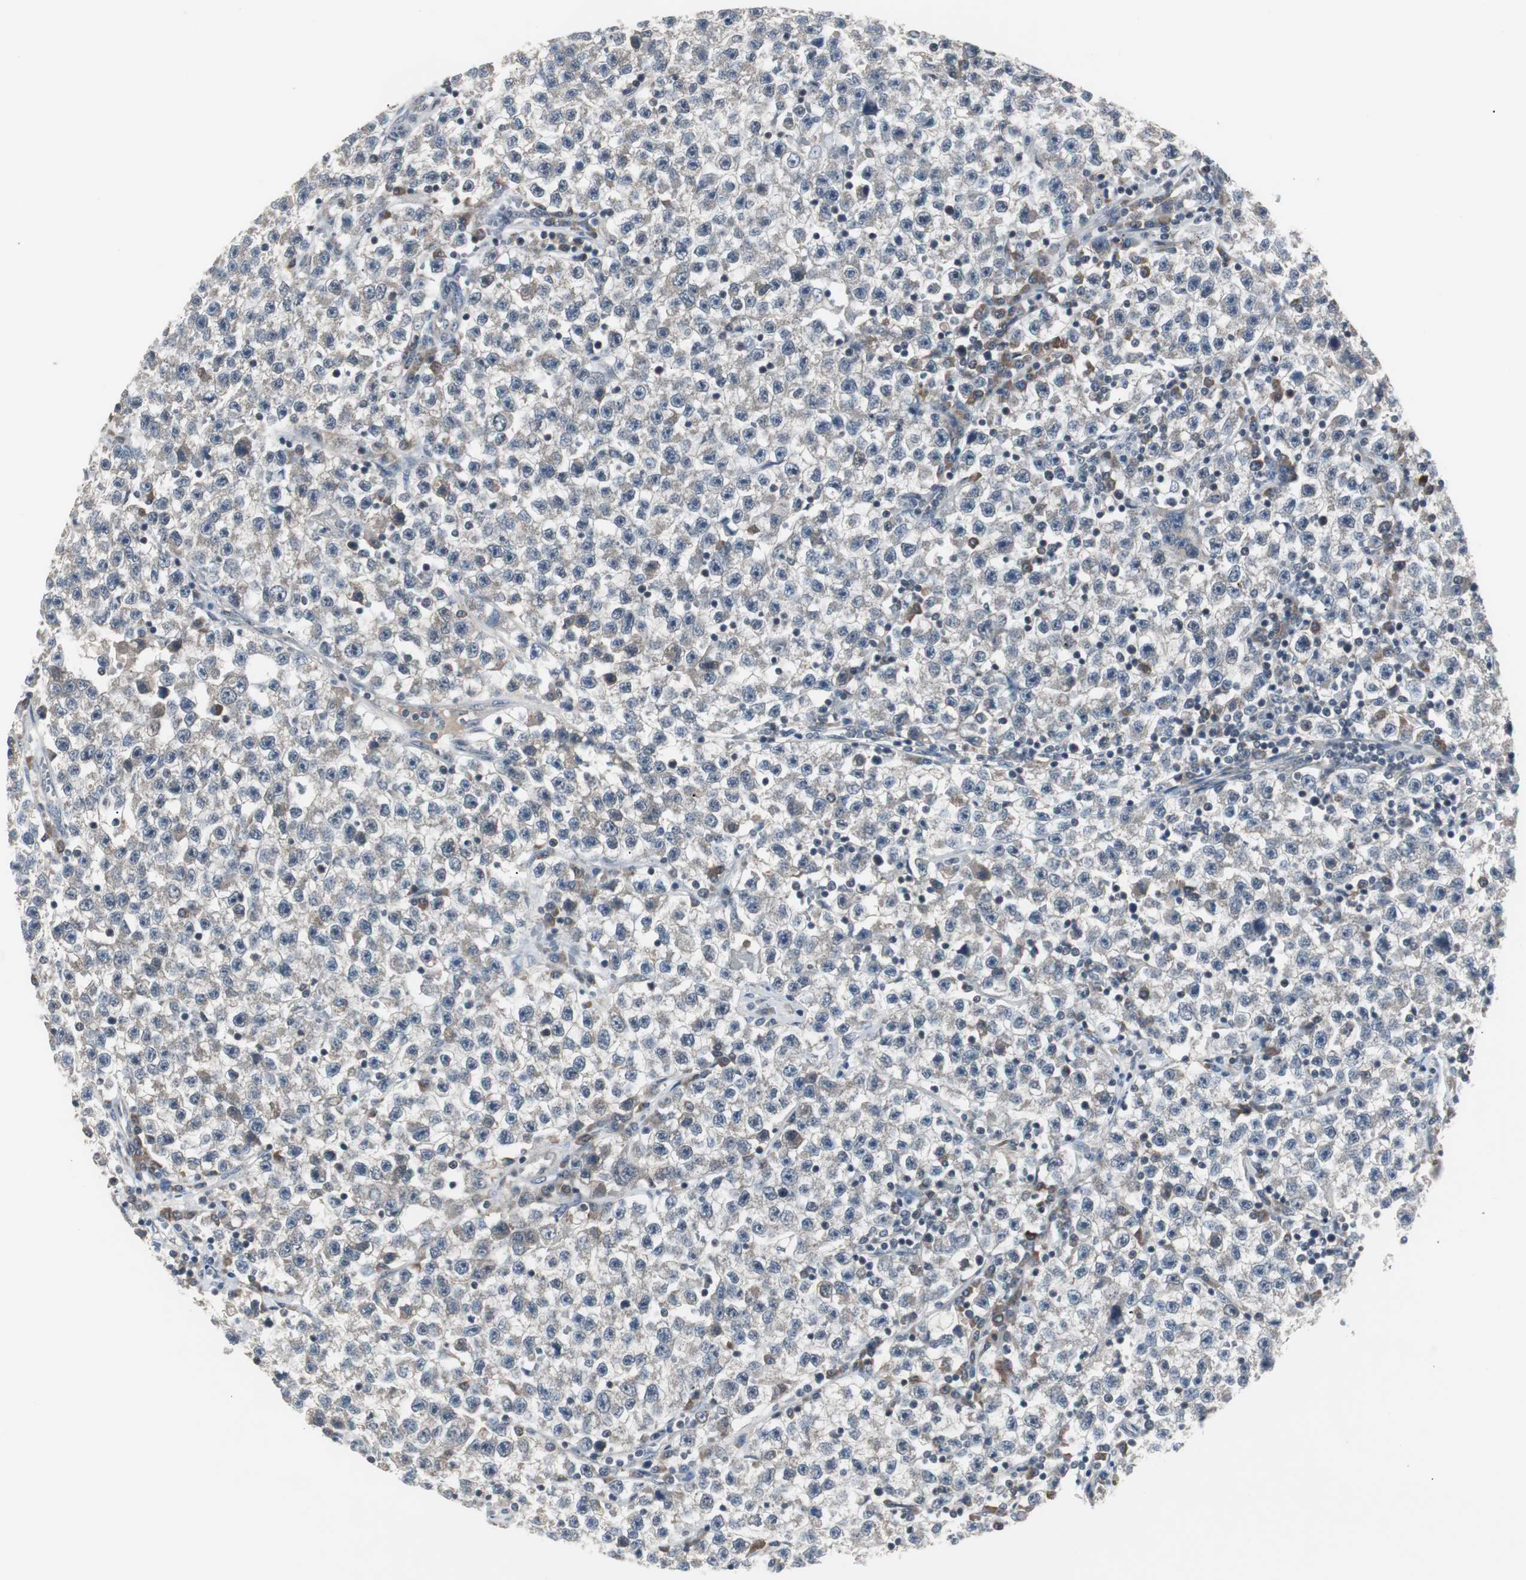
{"staining": {"intensity": "negative", "quantity": "none", "location": "none"}, "tissue": "testis cancer", "cell_type": "Tumor cells", "image_type": "cancer", "snomed": [{"axis": "morphology", "description": "Seminoma, NOS"}, {"axis": "topography", "description": "Testis"}], "caption": "Tumor cells show no significant protein positivity in seminoma (testis).", "gene": "ZMPSTE24", "patient": {"sex": "male", "age": 22}}